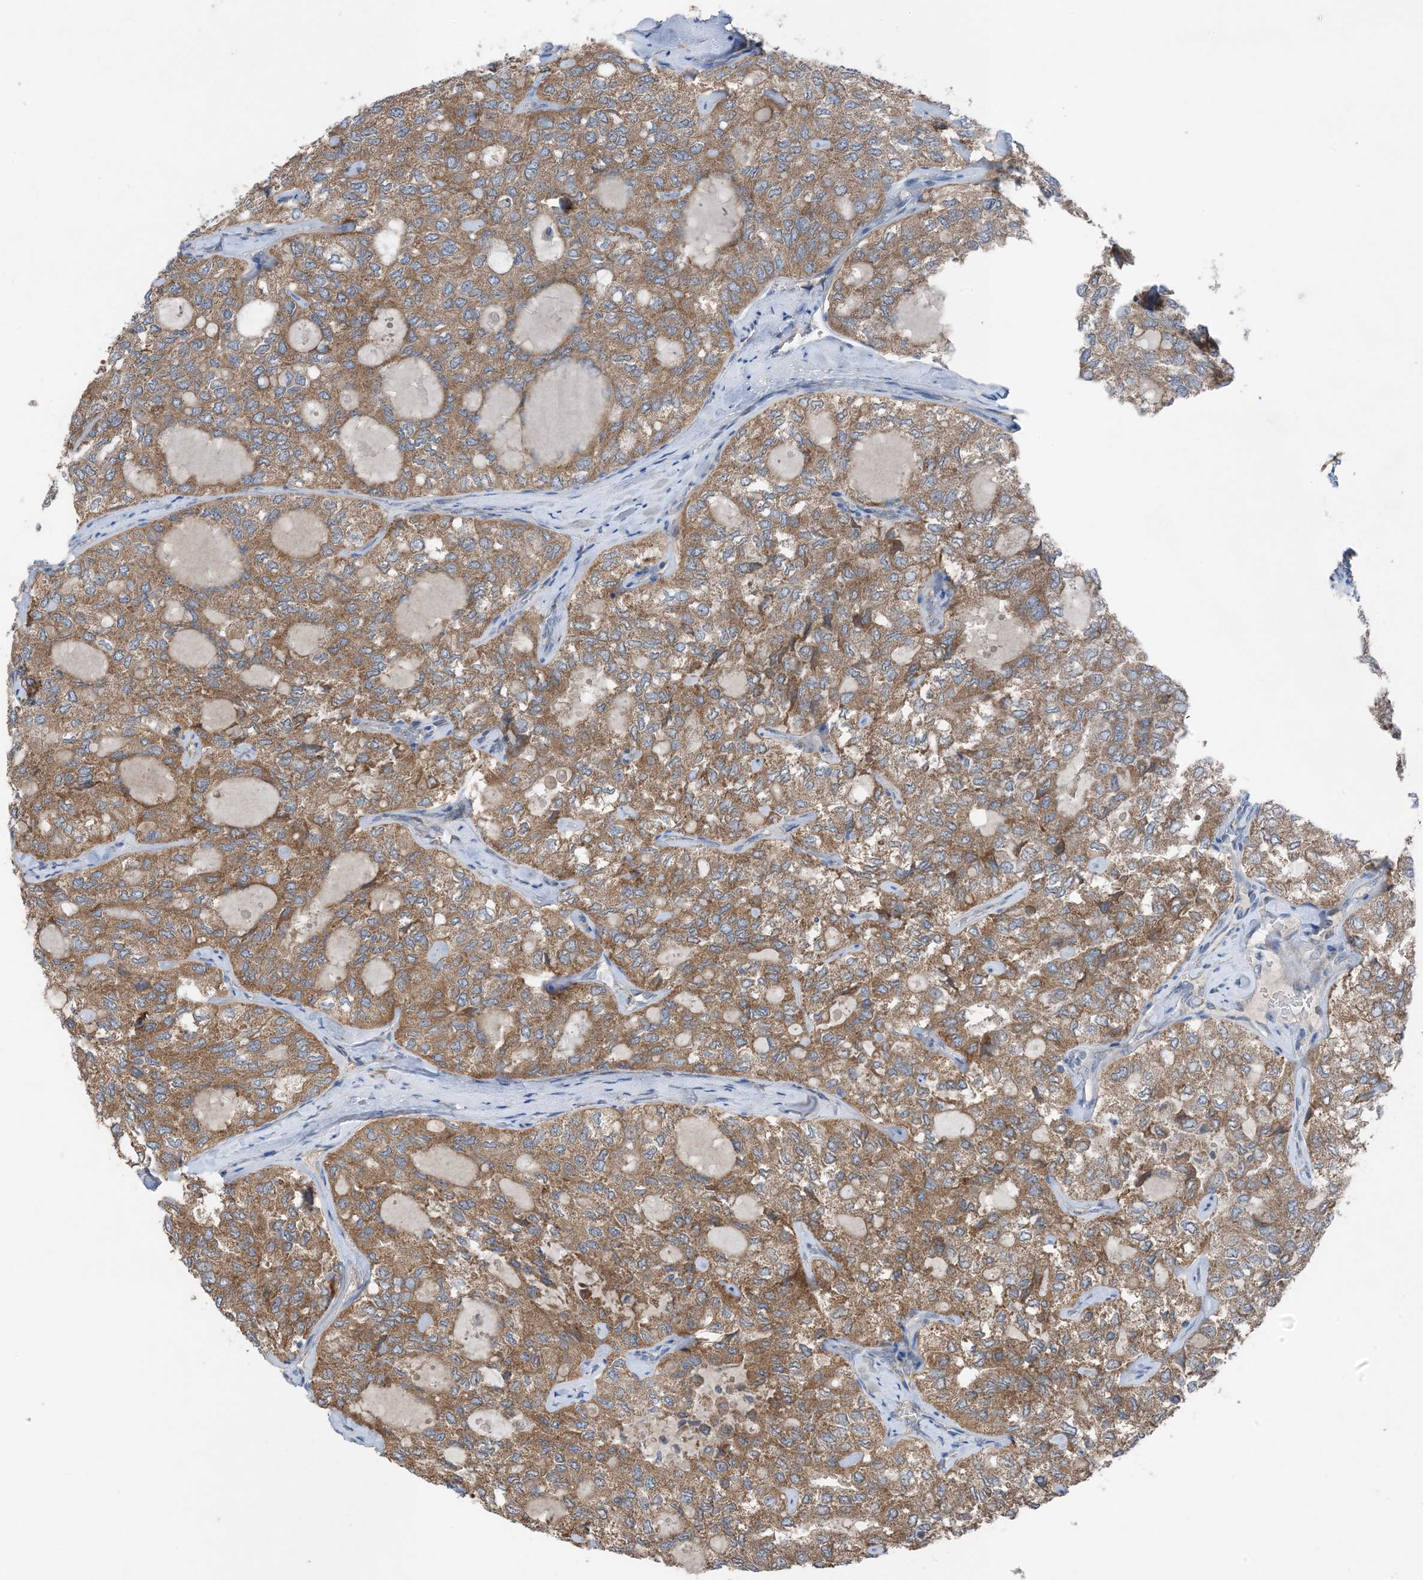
{"staining": {"intensity": "moderate", "quantity": ">75%", "location": "cytoplasmic/membranous"}, "tissue": "thyroid cancer", "cell_type": "Tumor cells", "image_type": "cancer", "snomed": [{"axis": "morphology", "description": "Follicular adenoma carcinoma, NOS"}, {"axis": "topography", "description": "Thyroid gland"}], "caption": "High-magnification brightfield microscopy of thyroid cancer stained with DAB (brown) and counterstained with hematoxylin (blue). tumor cells exhibit moderate cytoplasmic/membranous positivity is present in approximately>75% of cells.", "gene": "DHX30", "patient": {"sex": "male", "age": 75}}